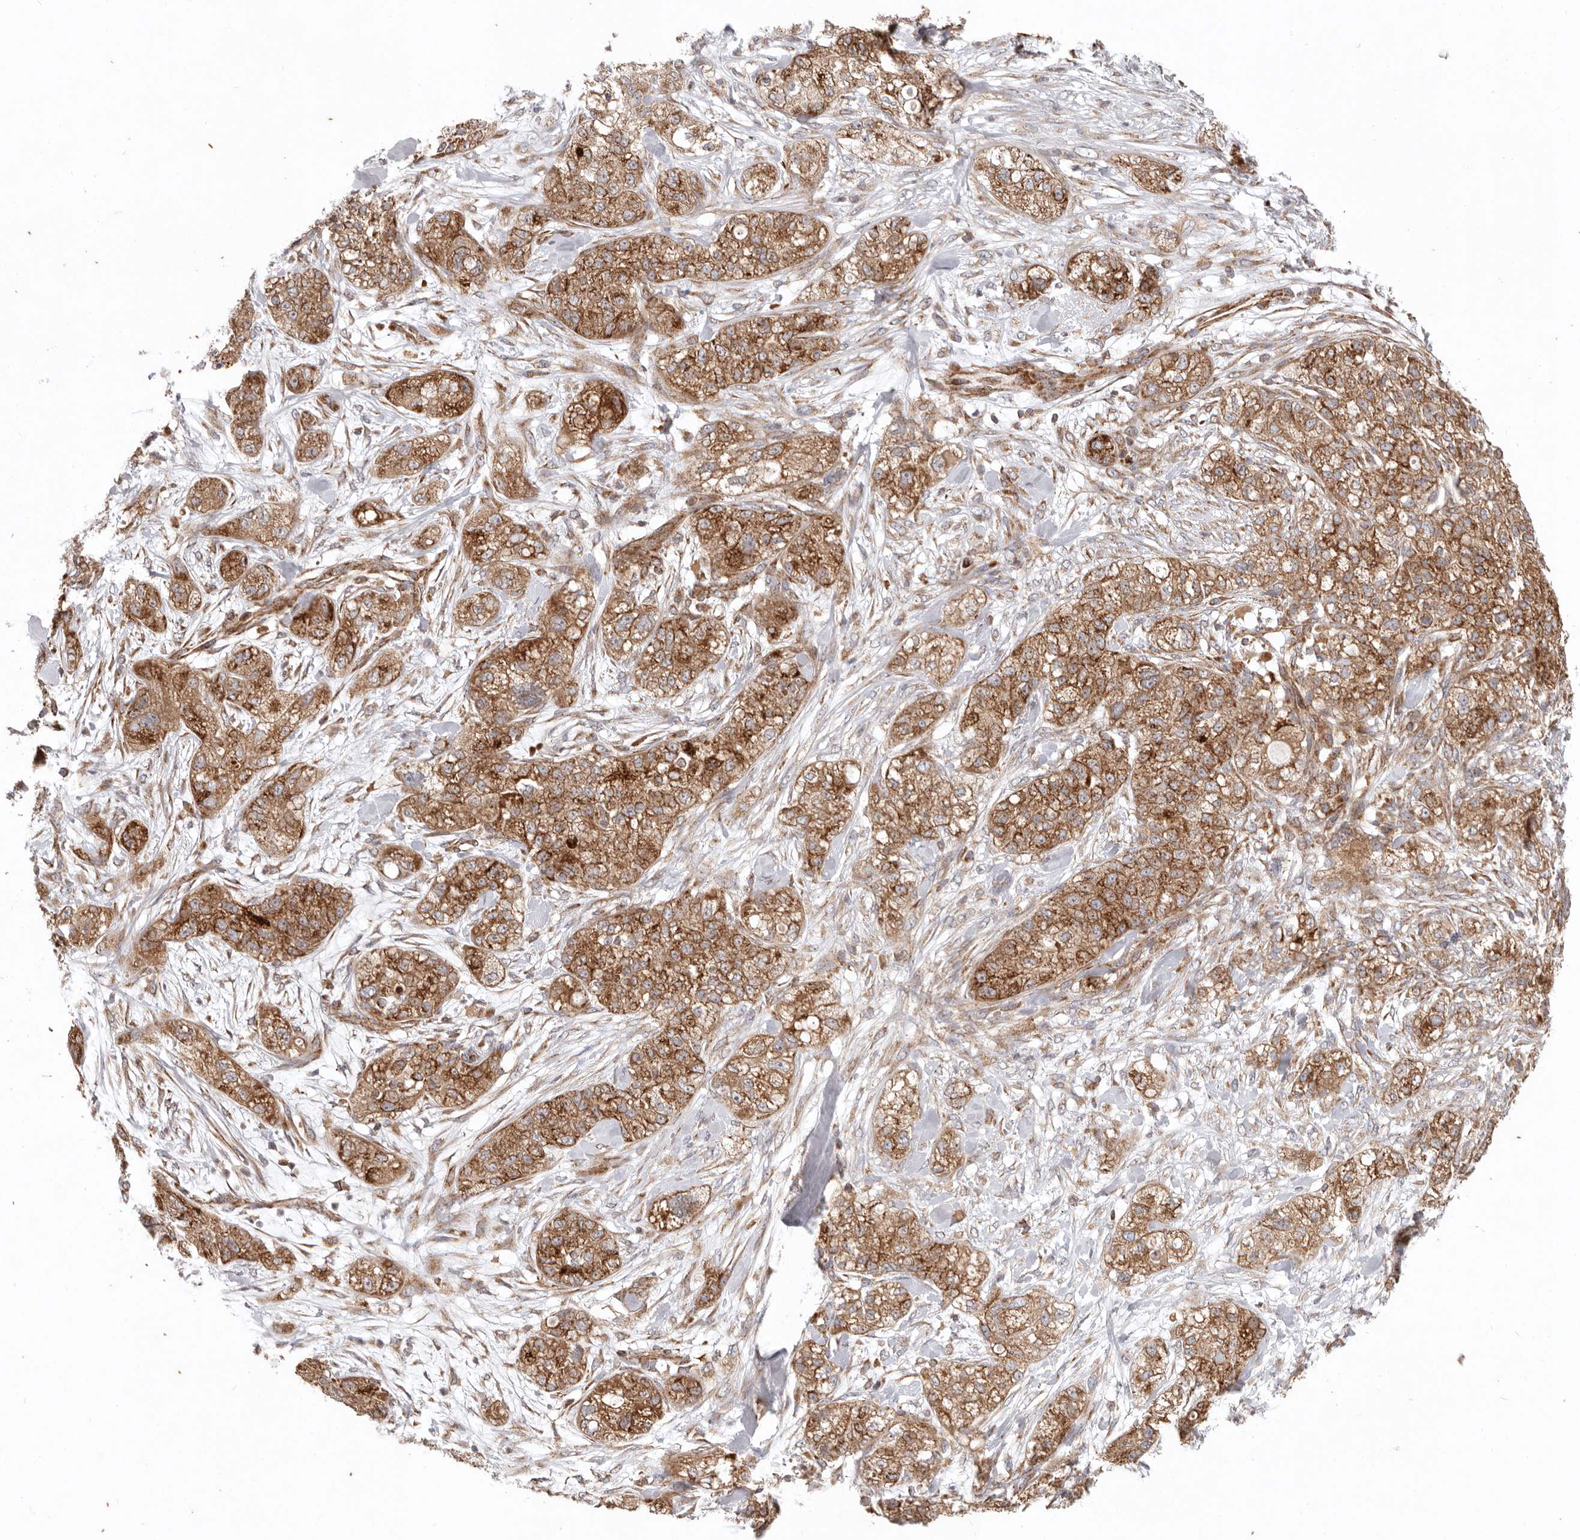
{"staining": {"intensity": "strong", "quantity": ">75%", "location": "cytoplasmic/membranous"}, "tissue": "pancreatic cancer", "cell_type": "Tumor cells", "image_type": "cancer", "snomed": [{"axis": "morphology", "description": "Adenocarcinoma, NOS"}, {"axis": "topography", "description": "Pancreas"}], "caption": "Pancreatic adenocarcinoma stained with immunohistochemistry shows strong cytoplasmic/membranous positivity in approximately >75% of tumor cells. The protein is stained brown, and the nuclei are stained in blue (DAB IHC with brightfield microscopy, high magnification).", "gene": "MRPS10", "patient": {"sex": "female", "age": 78}}